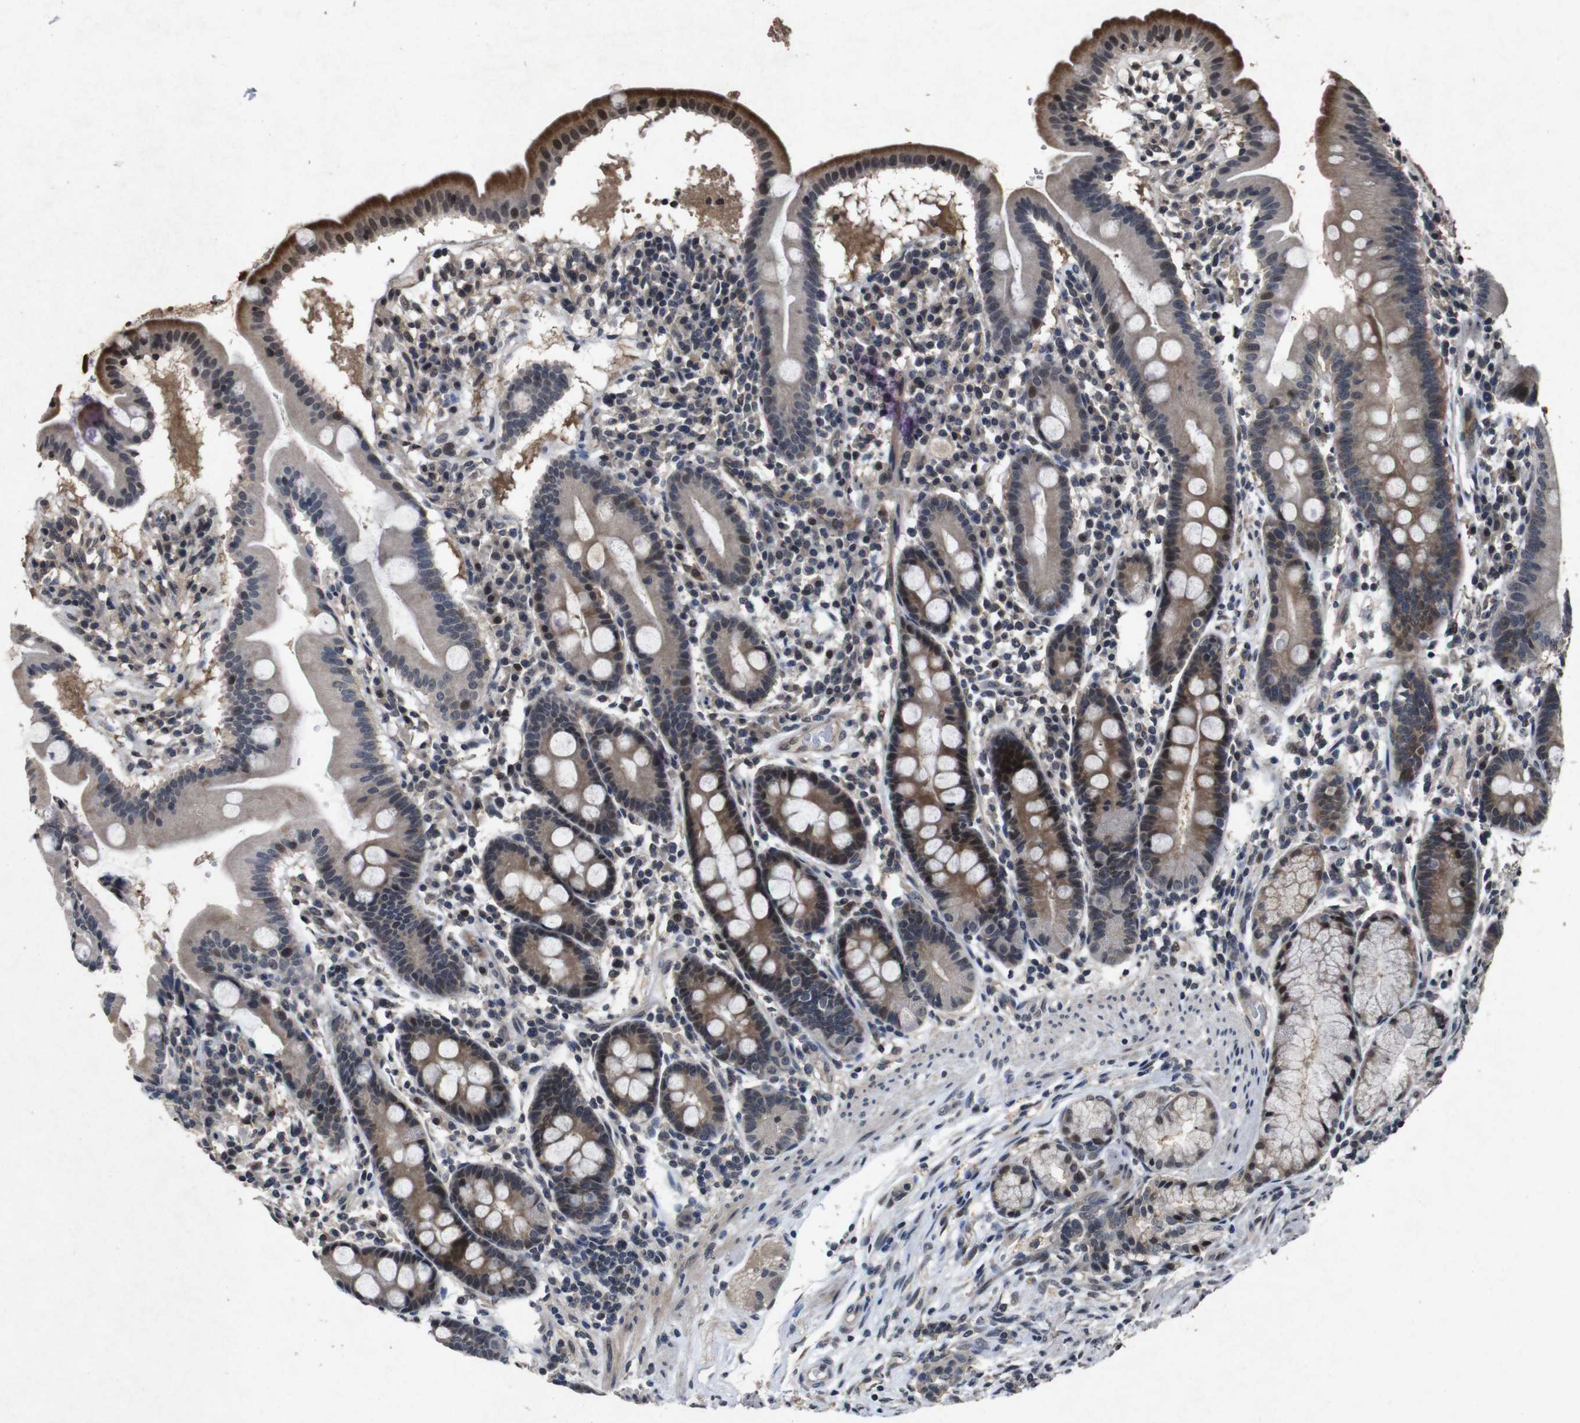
{"staining": {"intensity": "moderate", "quantity": "25%-75%", "location": "cytoplasmic/membranous"}, "tissue": "duodenum", "cell_type": "Glandular cells", "image_type": "normal", "snomed": [{"axis": "morphology", "description": "Normal tissue, NOS"}, {"axis": "topography", "description": "Duodenum"}], "caption": "This histopathology image exhibits immunohistochemistry staining of benign duodenum, with medium moderate cytoplasmic/membranous positivity in about 25%-75% of glandular cells.", "gene": "AKT3", "patient": {"sex": "male", "age": 50}}